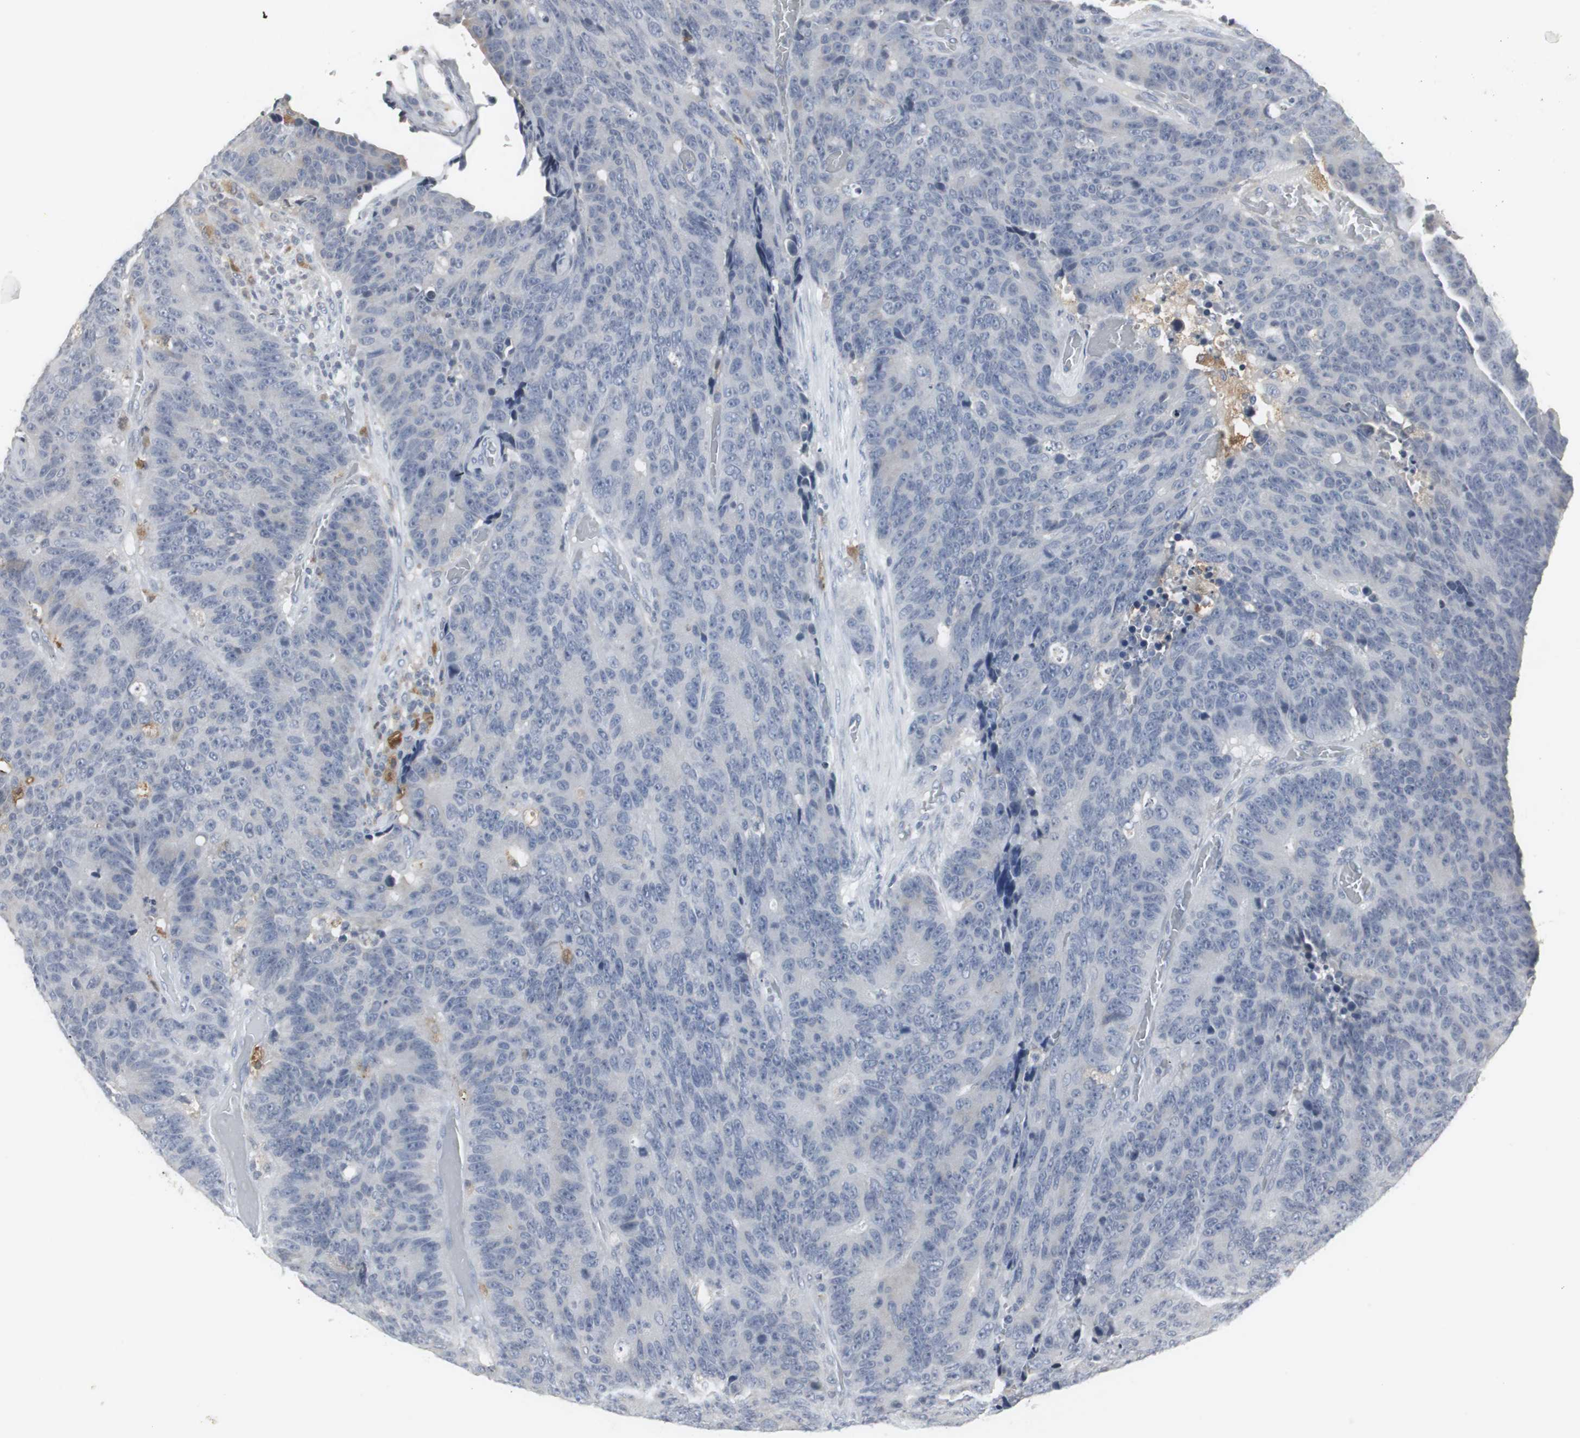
{"staining": {"intensity": "negative", "quantity": "none", "location": "none"}, "tissue": "colorectal cancer", "cell_type": "Tumor cells", "image_type": "cancer", "snomed": [{"axis": "morphology", "description": "Adenocarcinoma, NOS"}, {"axis": "topography", "description": "Colon"}], "caption": "Immunohistochemistry of colorectal cancer (adenocarcinoma) demonstrates no expression in tumor cells.", "gene": "PI15", "patient": {"sex": "female", "age": 86}}